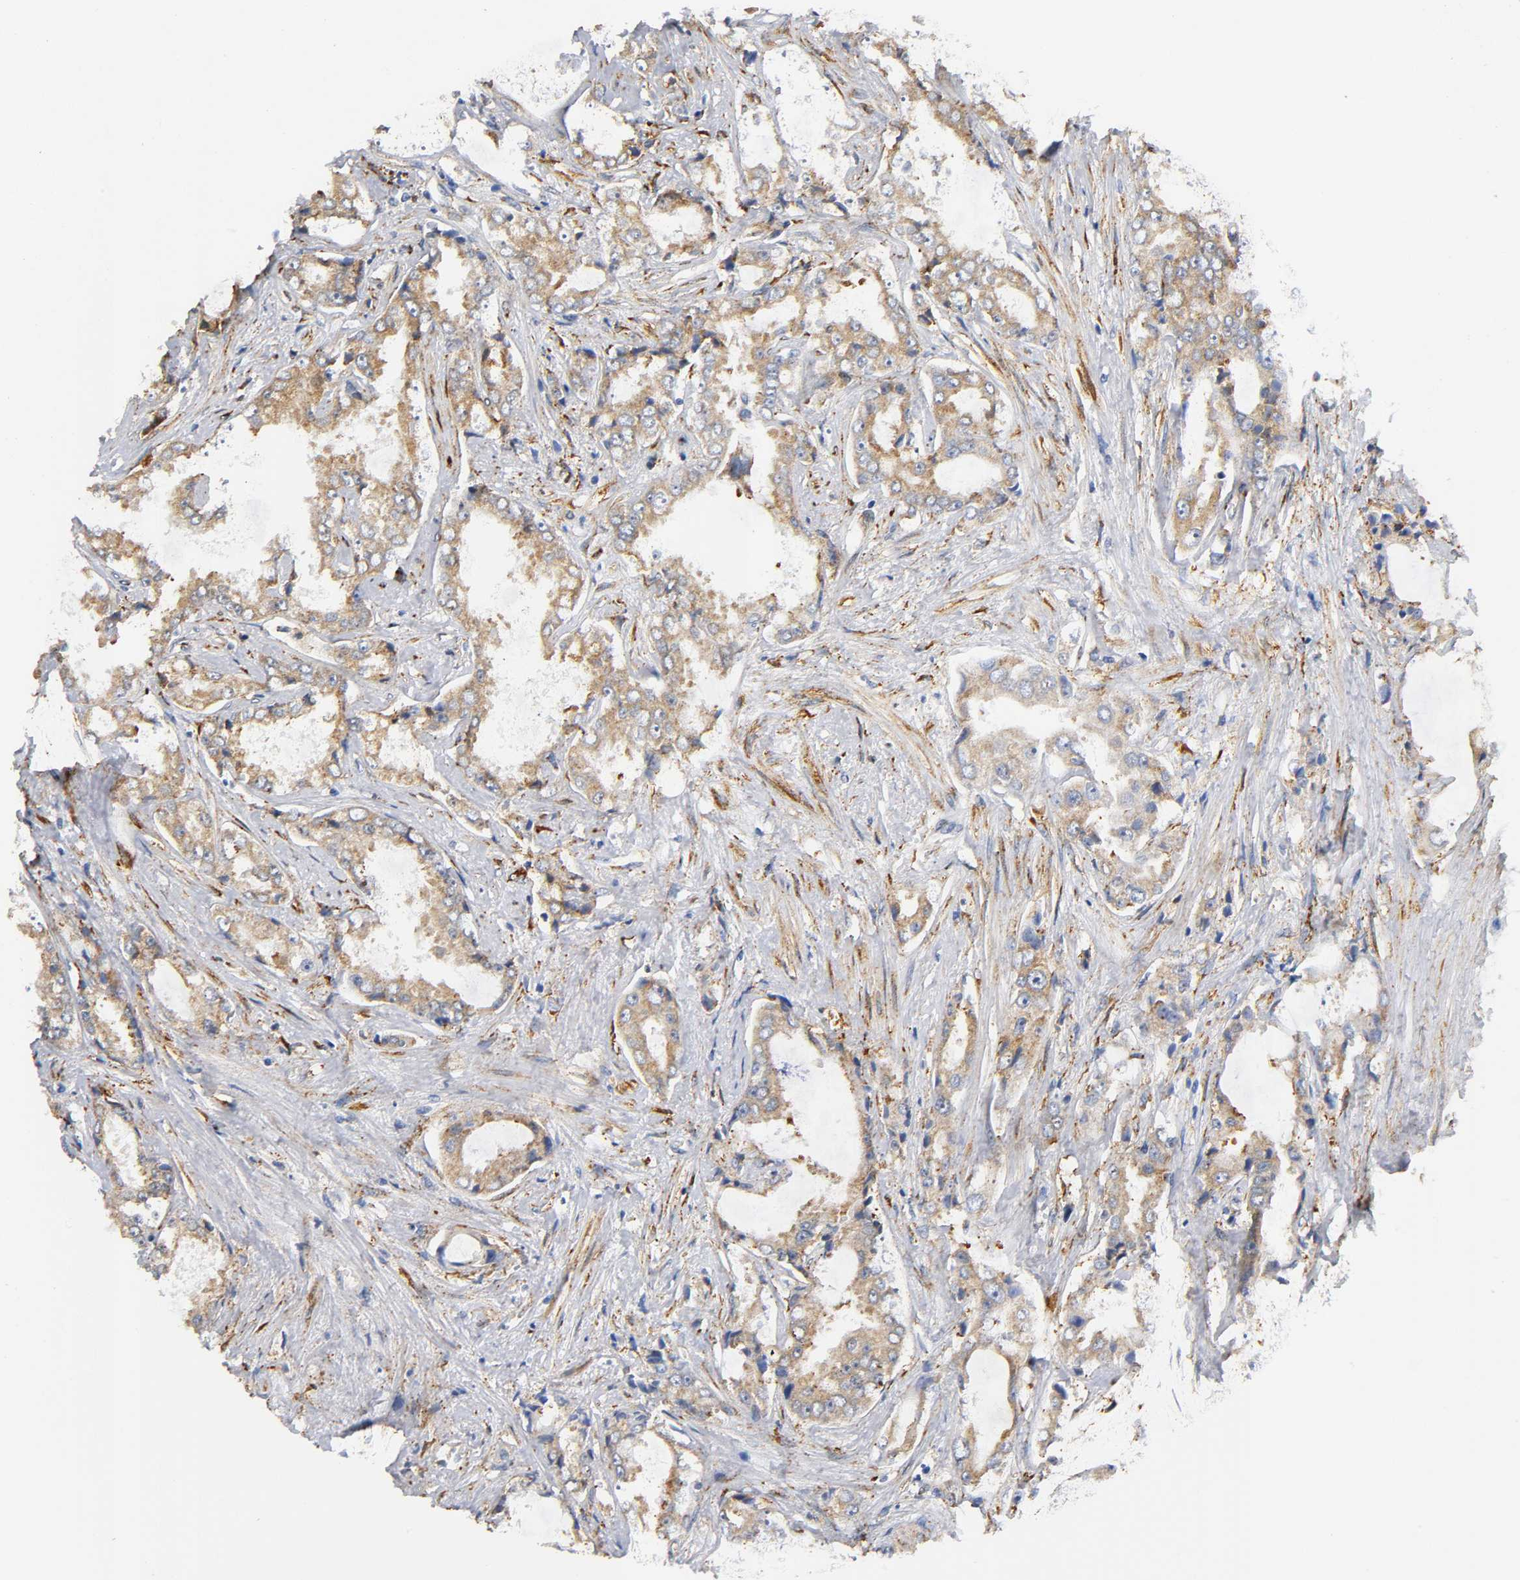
{"staining": {"intensity": "moderate", "quantity": ">75%", "location": "cytoplasmic/membranous"}, "tissue": "prostate cancer", "cell_type": "Tumor cells", "image_type": "cancer", "snomed": [{"axis": "morphology", "description": "Adenocarcinoma, High grade"}, {"axis": "topography", "description": "Prostate"}], "caption": "Immunohistochemistry (IHC) of human adenocarcinoma (high-grade) (prostate) demonstrates medium levels of moderate cytoplasmic/membranous positivity in about >75% of tumor cells.", "gene": "SOS2", "patient": {"sex": "male", "age": 73}}